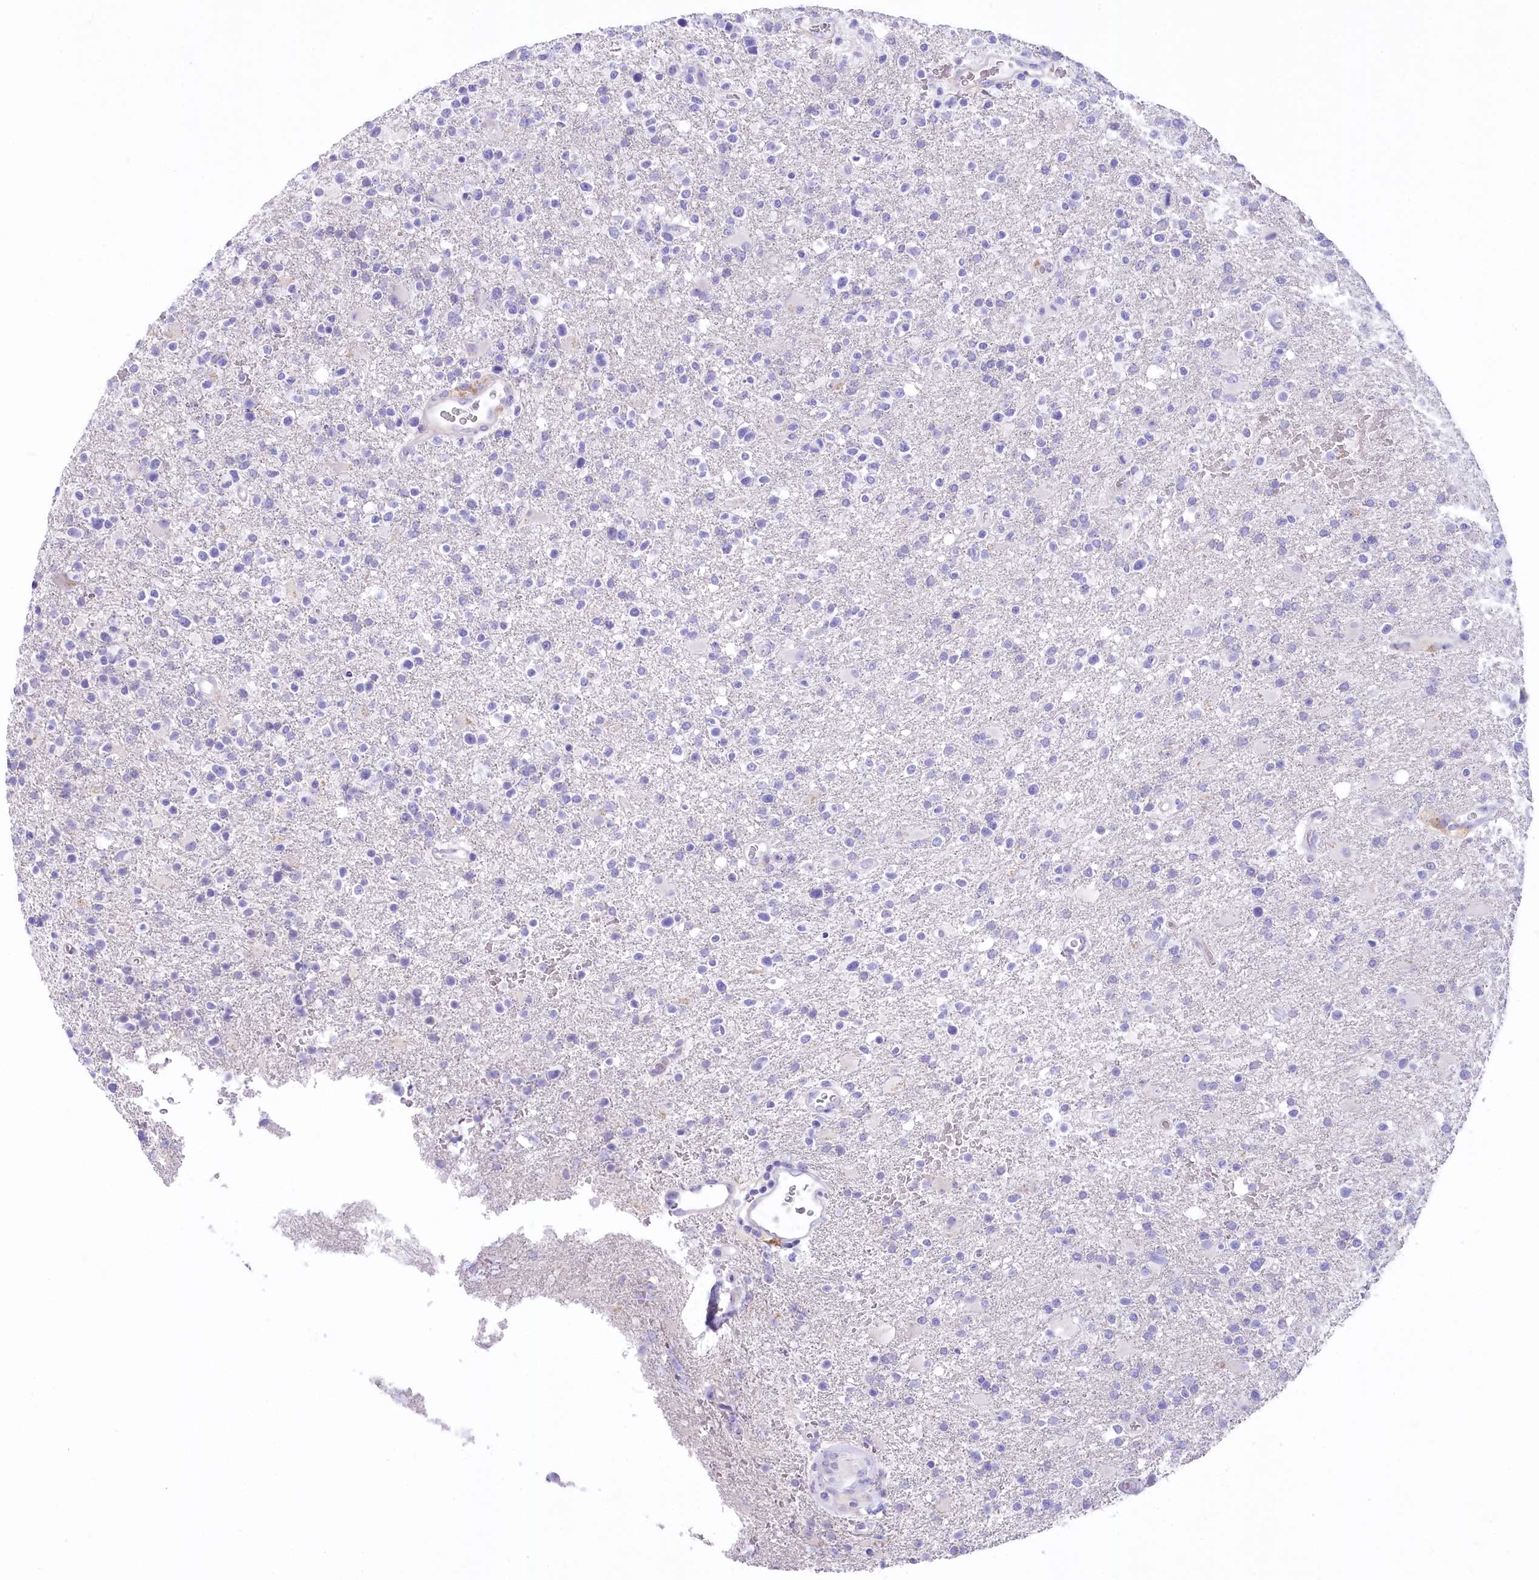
{"staining": {"intensity": "negative", "quantity": "none", "location": "none"}, "tissue": "glioma", "cell_type": "Tumor cells", "image_type": "cancer", "snomed": [{"axis": "morphology", "description": "Glioma, malignant, High grade"}, {"axis": "topography", "description": "Brain"}], "caption": "There is no significant staining in tumor cells of glioma.", "gene": "MYOZ1", "patient": {"sex": "male", "age": 72}}